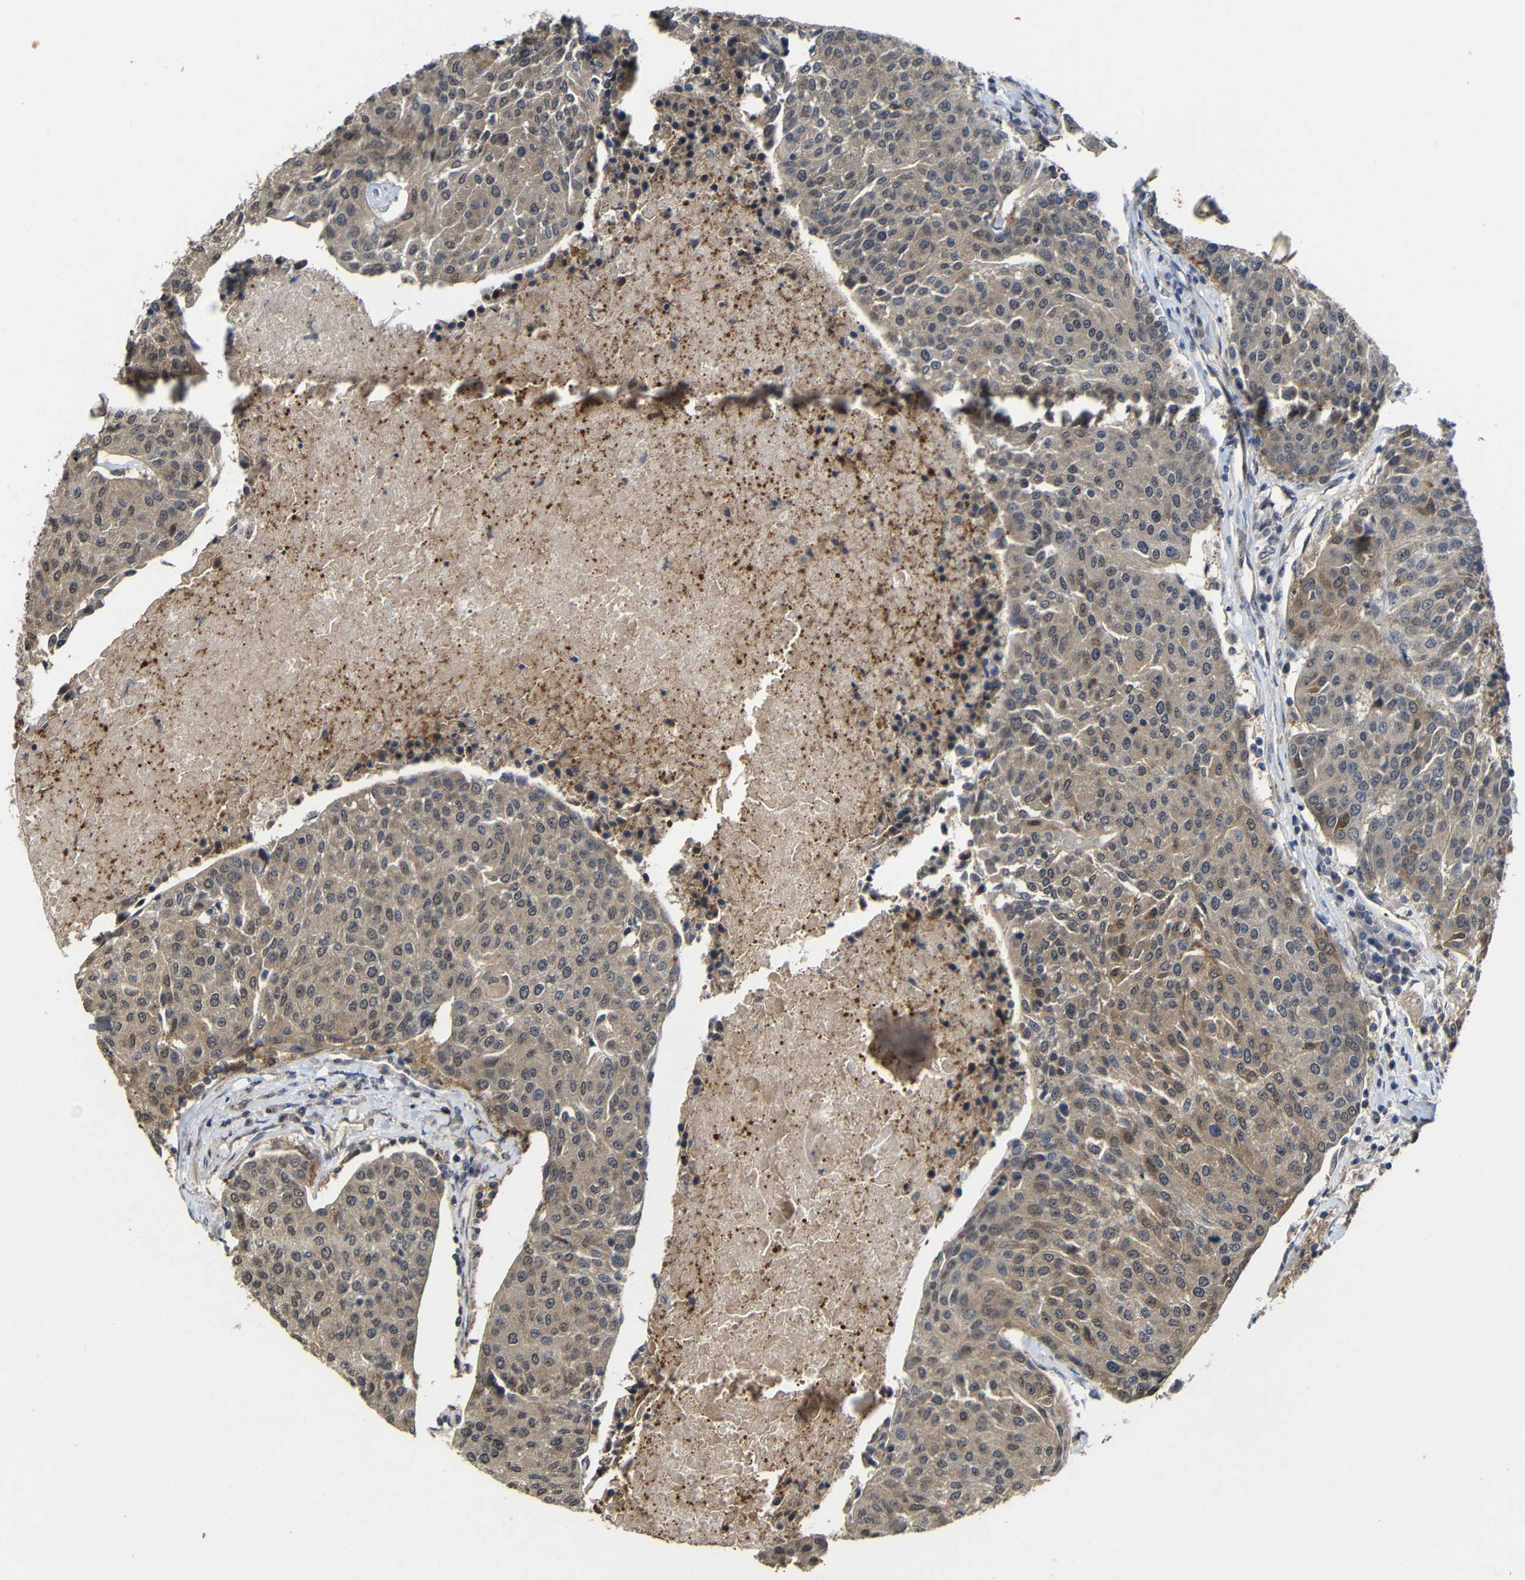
{"staining": {"intensity": "weak", "quantity": "25%-75%", "location": "cytoplasmic/membranous"}, "tissue": "urothelial cancer", "cell_type": "Tumor cells", "image_type": "cancer", "snomed": [{"axis": "morphology", "description": "Urothelial carcinoma, High grade"}, {"axis": "topography", "description": "Urinary bladder"}], "caption": "Weak cytoplasmic/membranous protein positivity is appreciated in approximately 25%-75% of tumor cells in high-grade urothelial carcinoma.", "gene": "ATG12", "patient": {"sex": "female", "age": 85}}